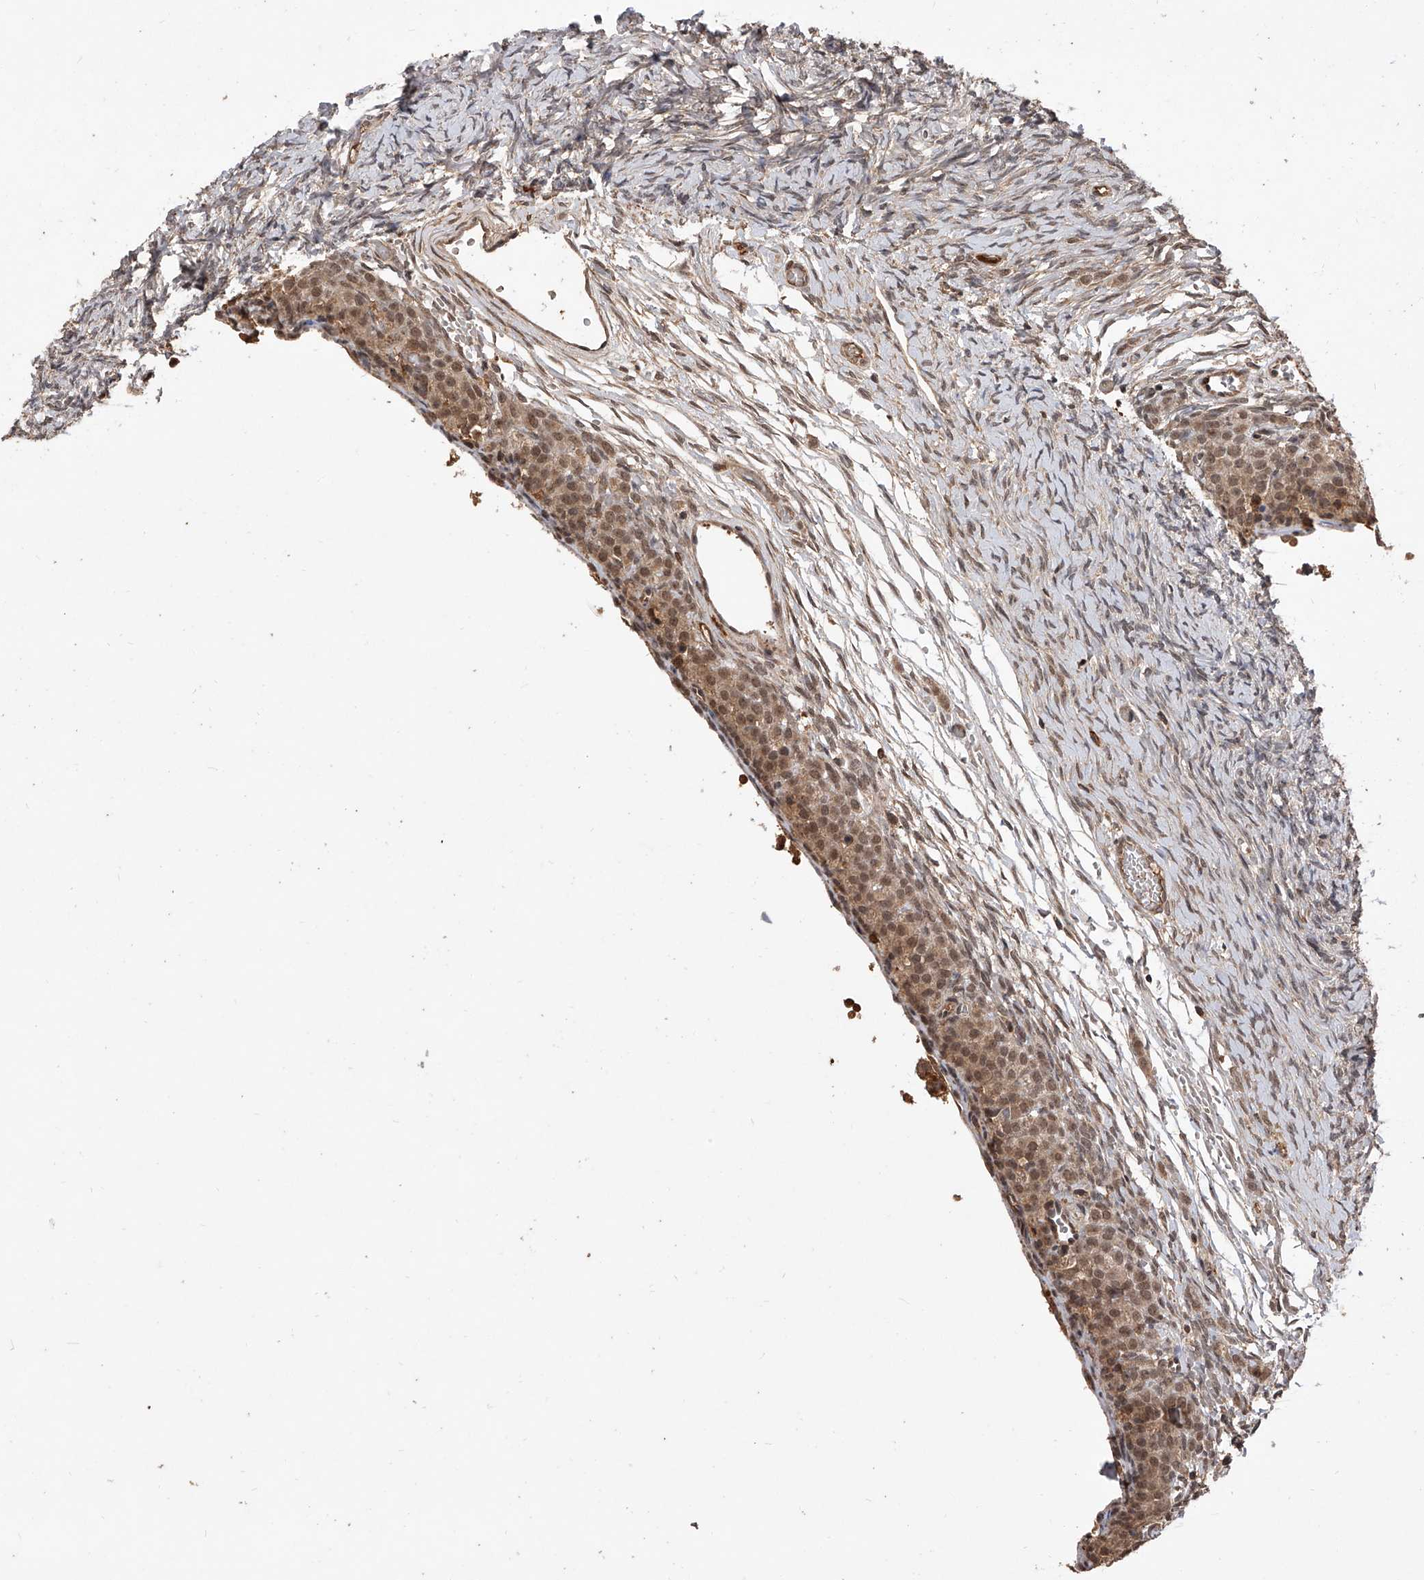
{"staining": {"intensity": "negative", "quantity": "none", "location": "none"}, "tissue": "ovary", "cell_type": "Ovarian stroma cells", "image_type": "normal", "snomed": [{"axis": "morphology", "description": "Adenocarcinoma, NOS"}, {"axis": "topography", "description": "Endometrium"}], "caption": "This is an immunohistochemistry (IHC) photomicrograph of unremarkable ovary. There is no expression in ovarian stroma cells.", "gene": "CFAP410", "patient": {"sex": "female", "age": 32}}